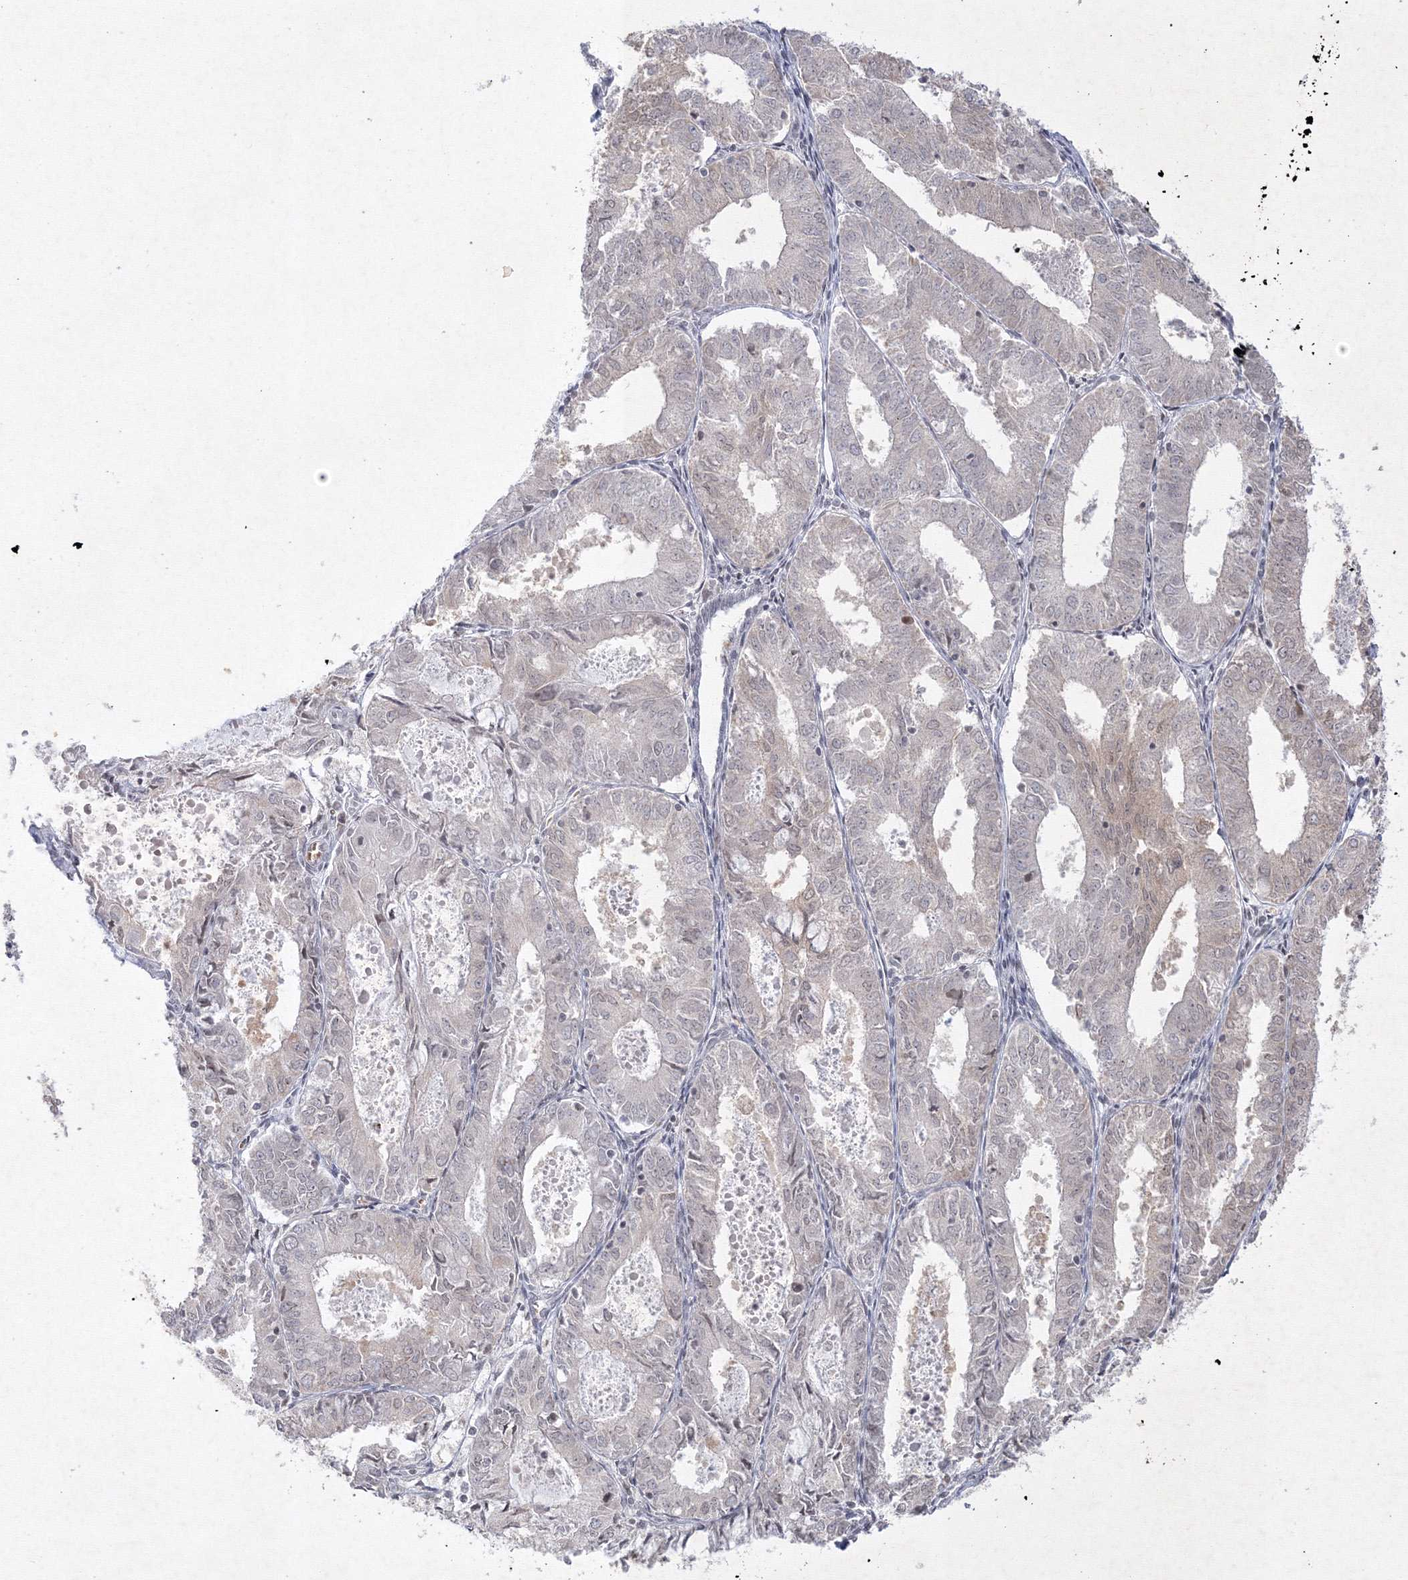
{"staining": {"intensity": "weak", "quantity": "<25%", "location": "nuclear"}, "tissue": "endometrial cancer", "cell_type": "Tumor cells", "image_type": "cancer", "snomed": [{"axis": "morphology", "description": "Adenocarcinoma, NOS"}, {"axis": "topography", "description": "Endometrium"}], "caption": "Immunohistochemistry of human adenocarcinoma (endometrial) displays no positivity in tumor cells.", "gene": "NXPE3", "patient": {"sex": "female", "age": 57}}